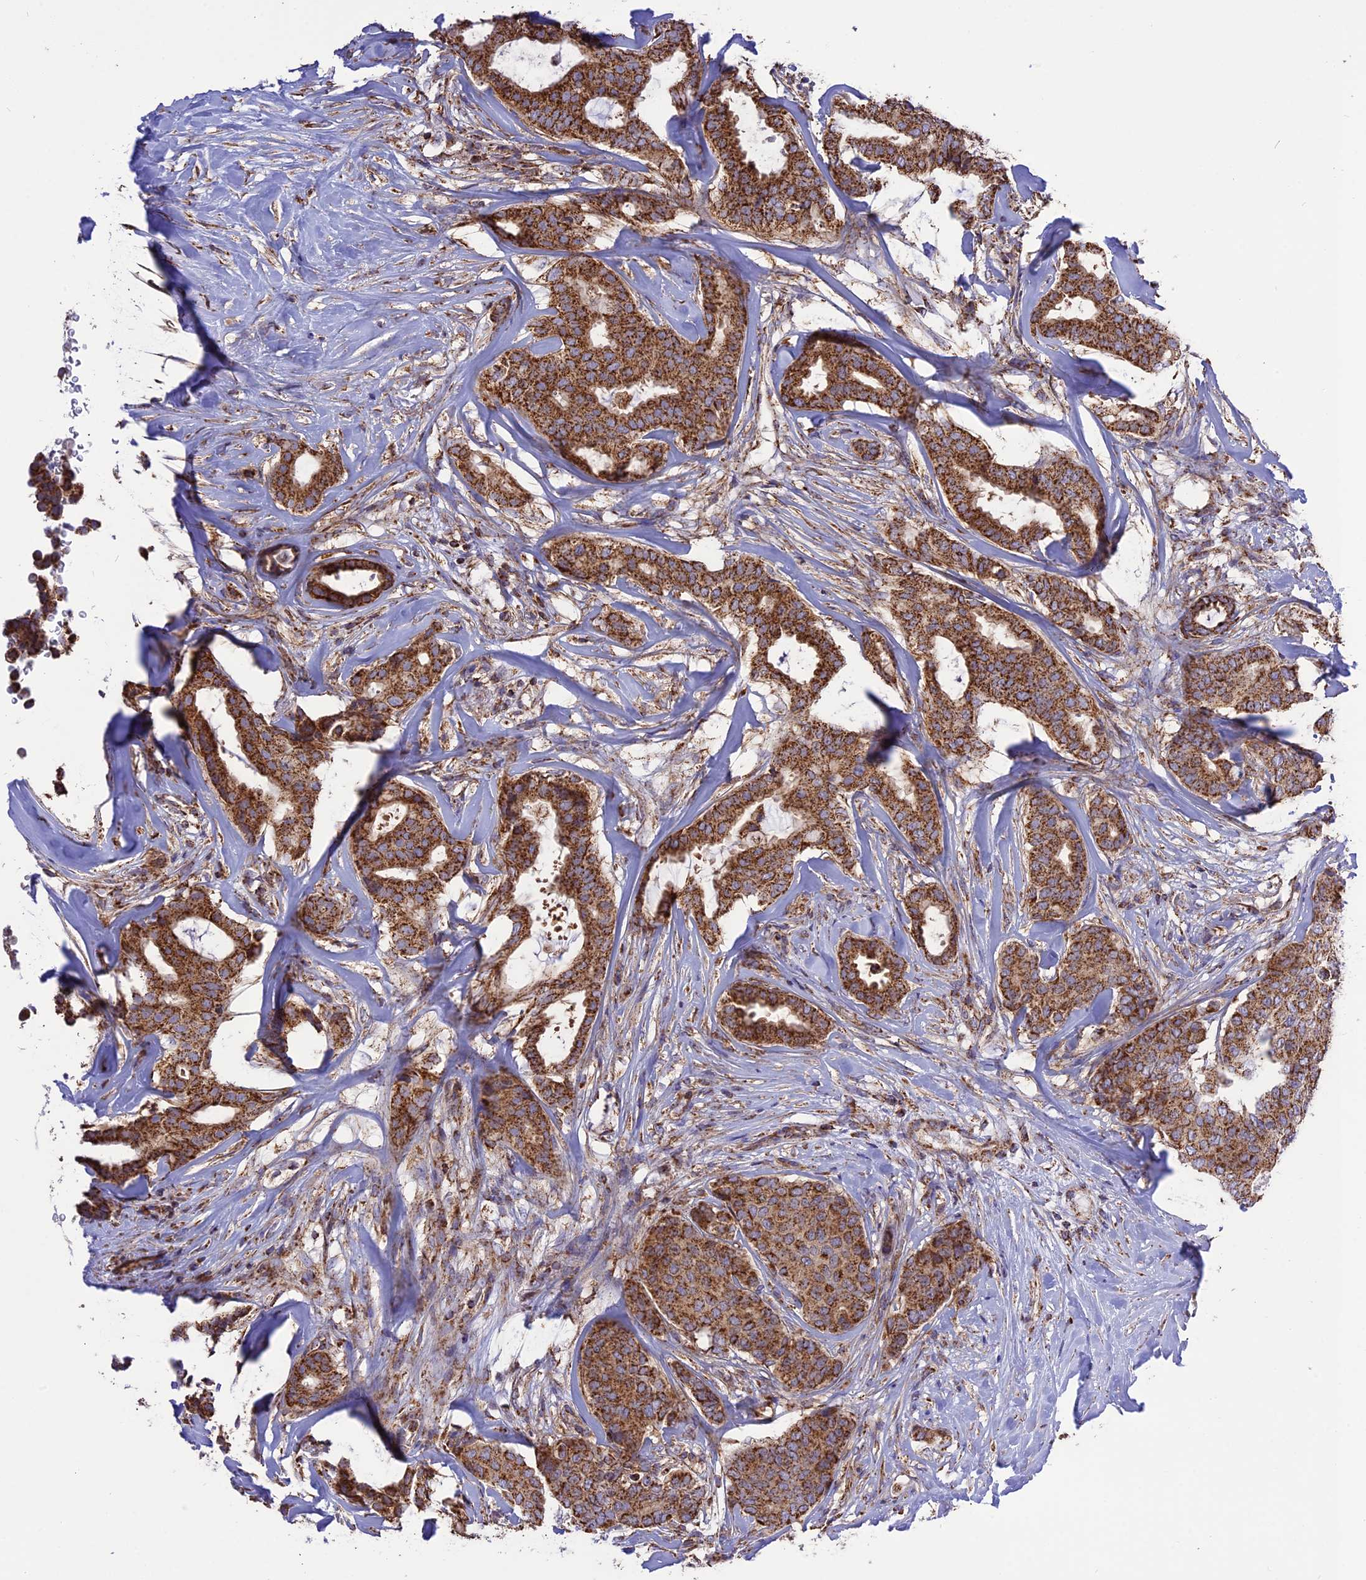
{"staining": {"intensity": "strong", "quantity": ">75%", "location": "cytoplasmic/membranous"}, "tissue": "breast cancer", "cell_type": "Tumor cells", "image_type": "cancer", "snomed": [{"axis": "morphology", "description": "Duct carcinoma"}, {"axis": "topography", "description": "Breast"}], "caption": "This micrograph displays immunohistochemistry staining of human breast cancer, with high strong cytoplasmic/membranous staining in about >75% of tumor cells.", "gene": "TTC4", "patient": {"sex": "female", "age": 75}}